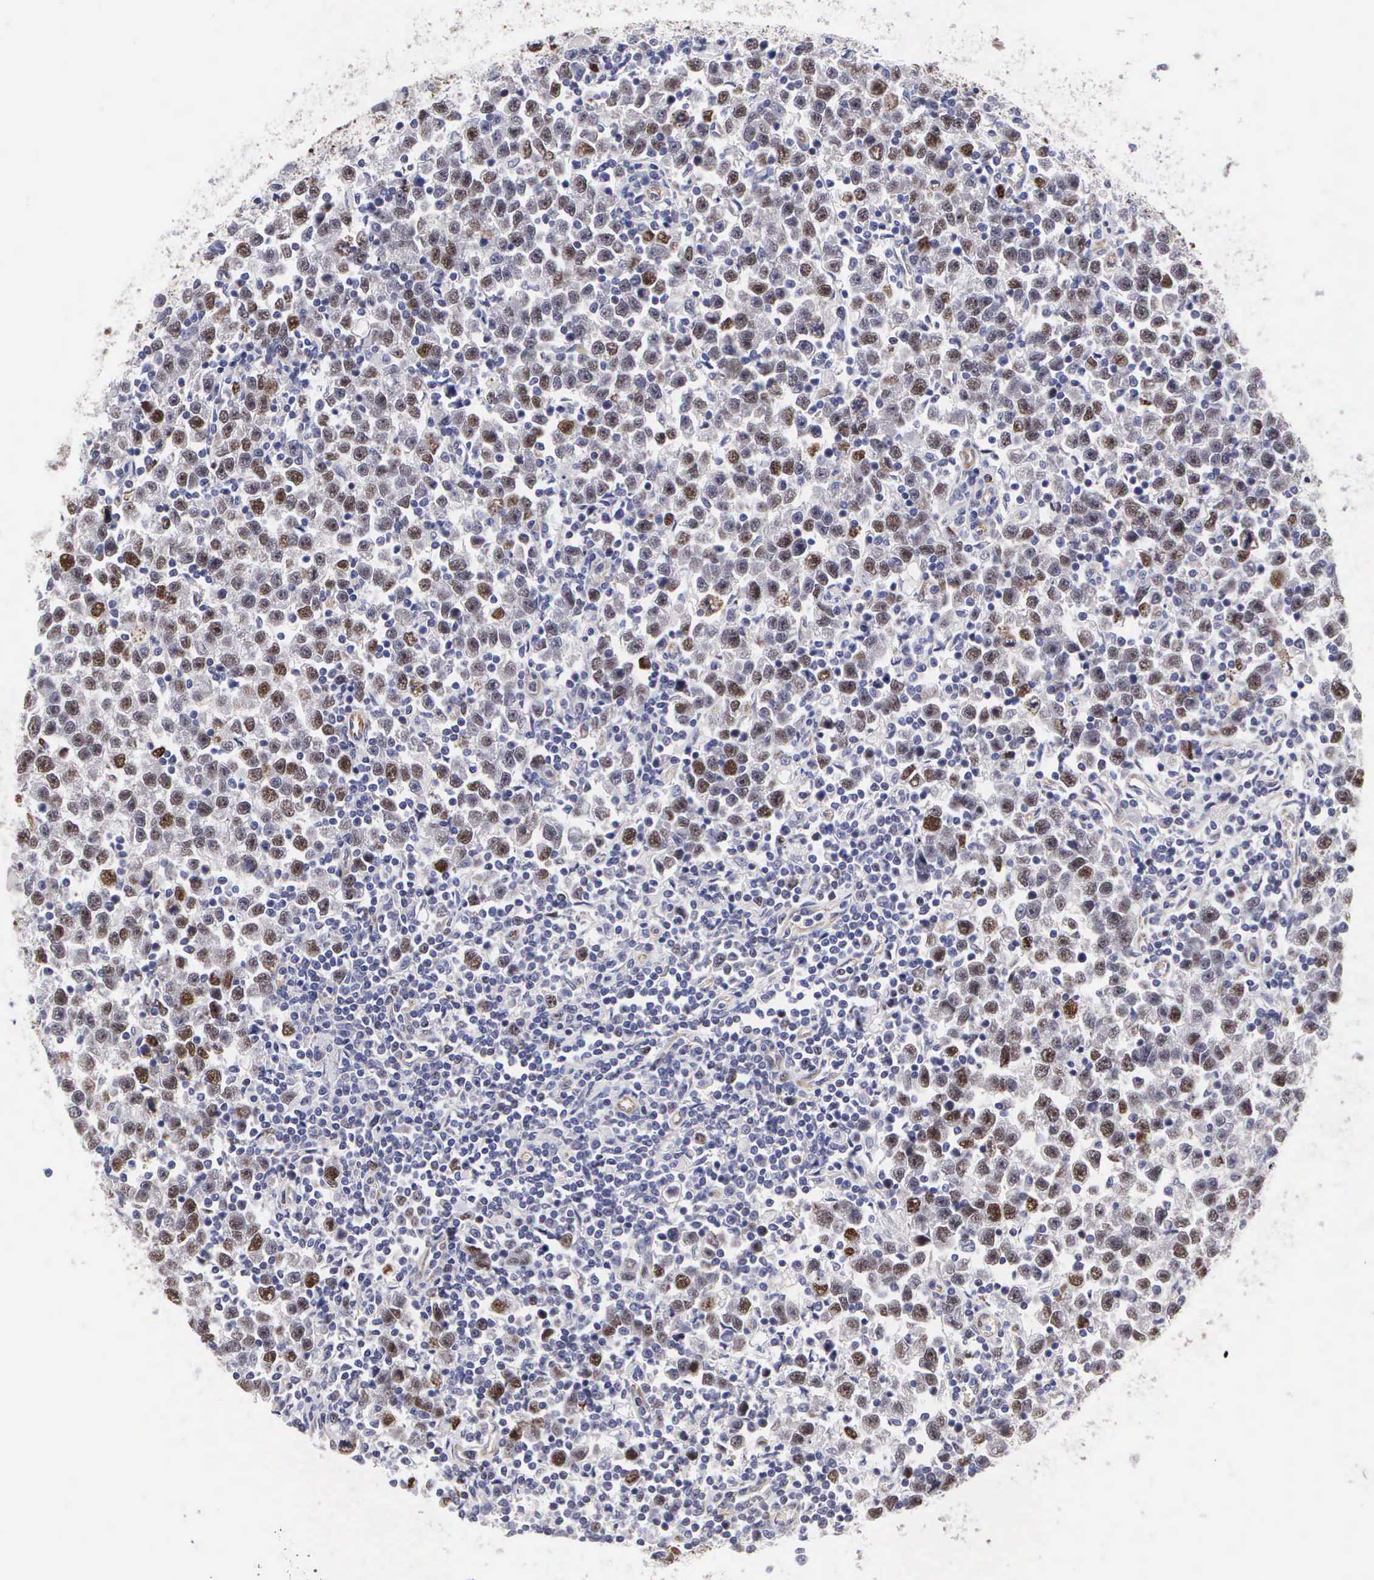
{"staining": {"intensity": "moderate", "quantity": "25%-75%", "location": "nuclear"}, "tissue": "testis cancer", "cell_type": "Tumor cells", "image_type": "cancer", "snomed": [{"axis": "morphology", "description": "Seminoma, NOS"}, {"axis": "topography", "description": "Testis"}], "caption": "Immunohistochemistry of testis cancer (seminoma) shows medium levels of moderate nuclear staining in approximately 25%-75% of tumor cells.", "gene": "MAST4", "patient": {"sex": "male", "age": 43}}